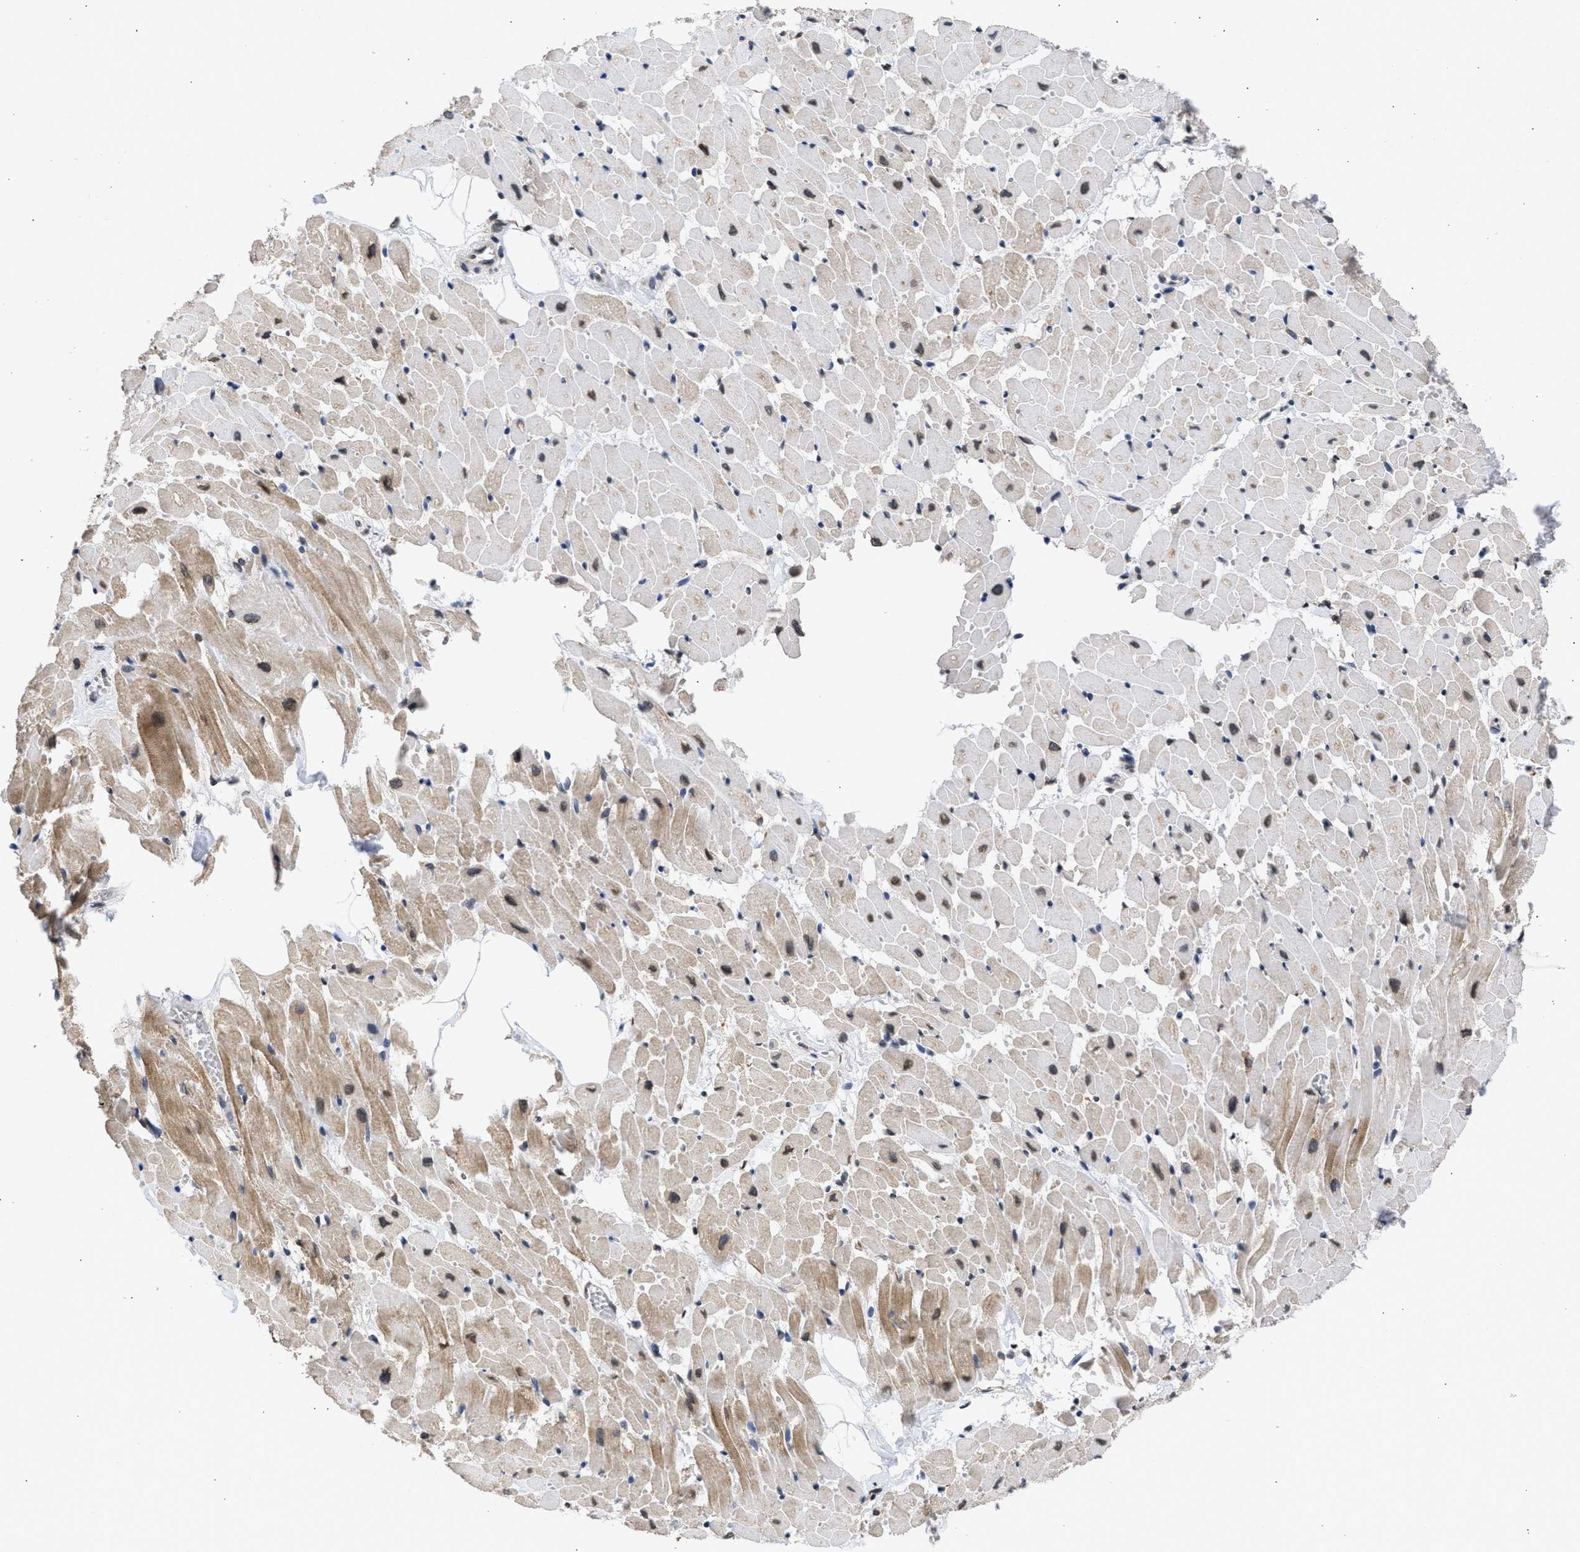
{"staining": {"intensity": "moderate", "quantity": "25%-75%", "location": "cytoplasmic/membranous,nuclear"}, "tissue": "heart muscle", "cell_type": "Cardiomyocytes", "image_type": "normal", "snomed": [{"axis": "morphology", "description": "Normal tissue, NOS"}, {"axis": "topography", "description": "Heart"}], "caption": "Immunohistochemistry image of unremarkable heart muscle: heart muscle stained using immunohistochemistry shows medium levels of moderate protein expression localized specifically in the cytoplasmic/membranous,nuclear of cardiomyocytes, appearing as a cytoplasmic/membranous,nuclear brown color.", "gene": "NUP35", "patient": {"sex": "female", "age": 19}}